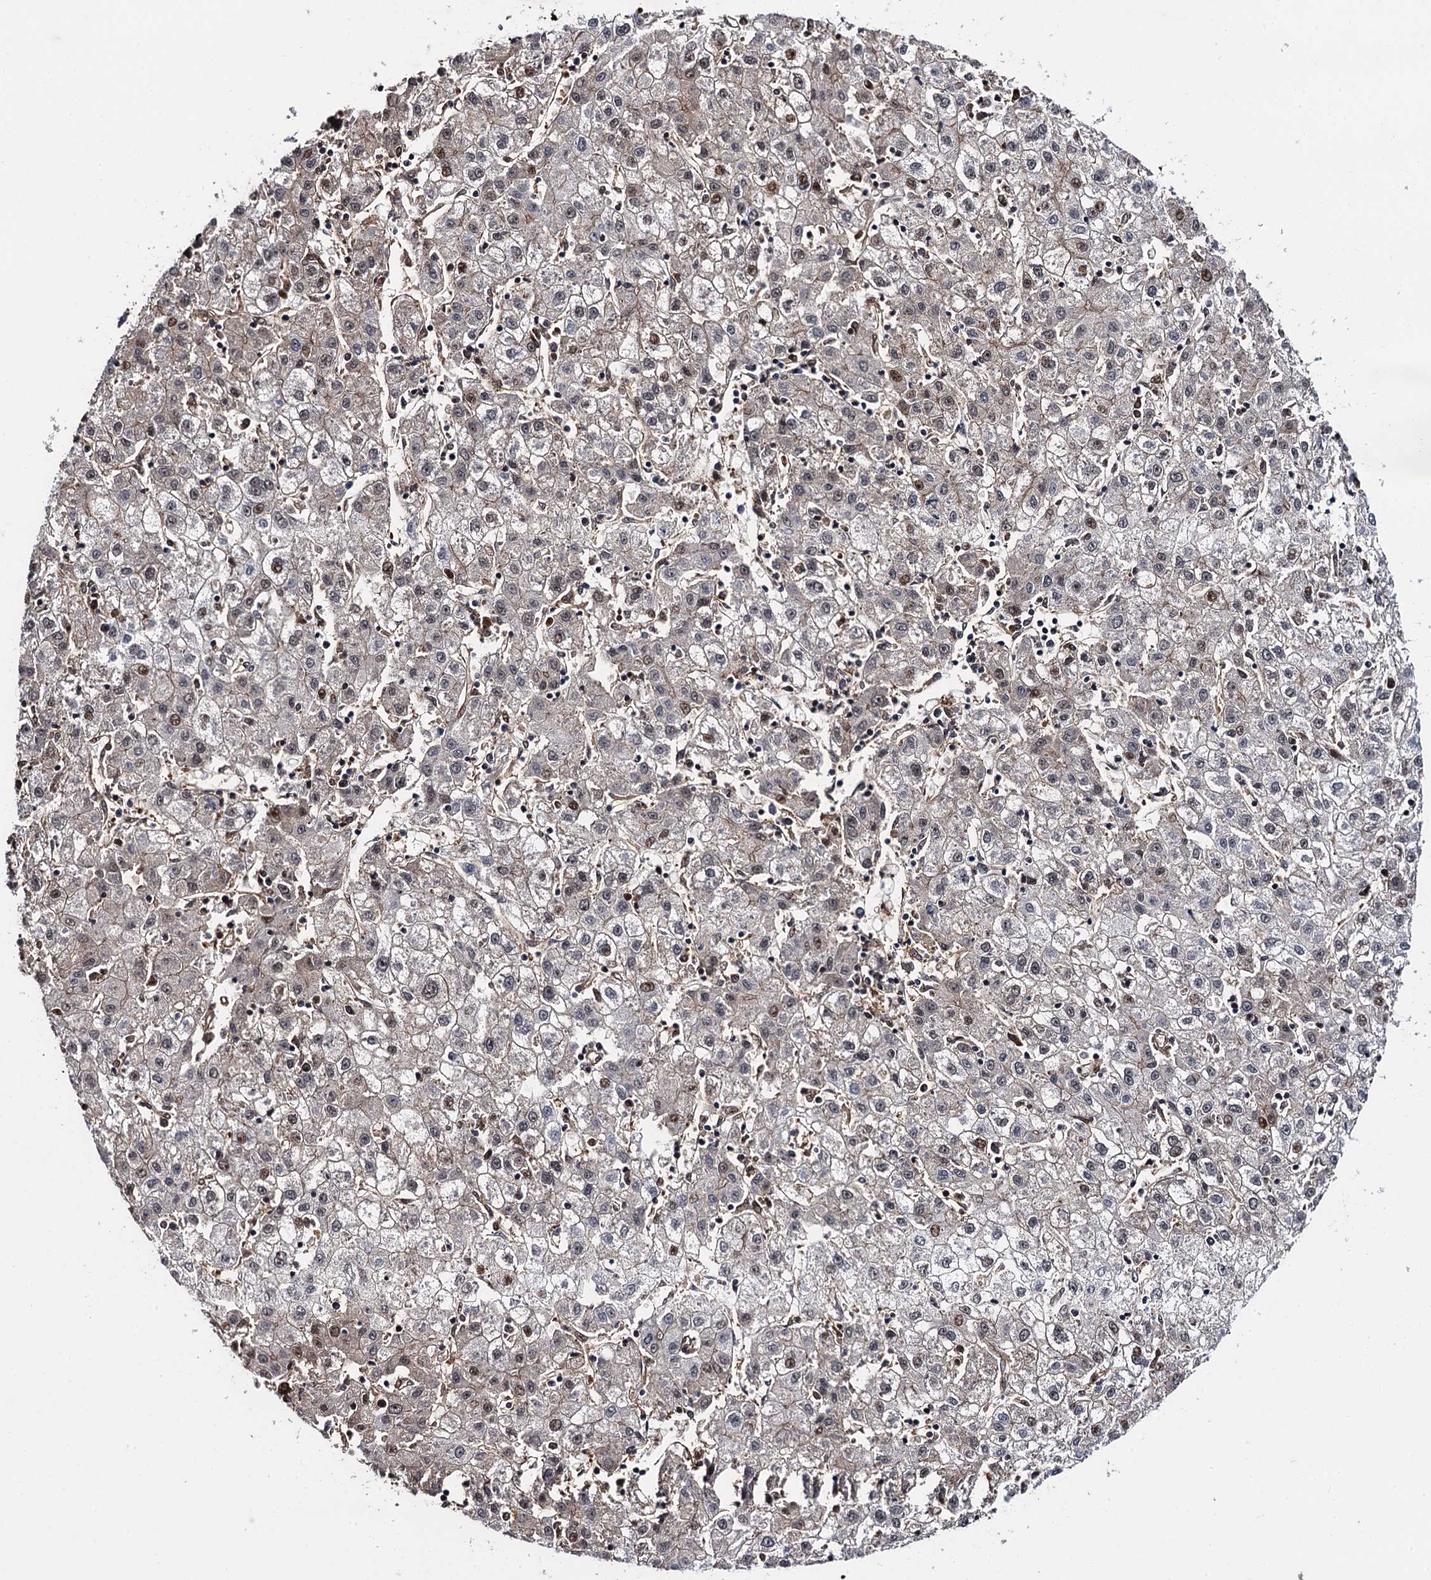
{"staining": {"intensity": "moderate", "quantity": "<25%", "location": "nuclear"}, "tissue": "liver cancer", "cell_type": "Tumor cells", "image_type": "cancer", "snomed": [{"axis": "morphology", "description": "Carcinoma, Hepatocellular, NOS"}, {"axis": "topography", "description": "Liver"}], "caption": "The histopathology image demonstrates a brown stain indicating the presence of a protein in the nuclear of tumor cells in hepatocellular carcinoma (liver). (Brightfield microscopy of DAB IHC at high magnification).", "gene": "CDC23", "patient": {"sex": "male", "age": 72}}